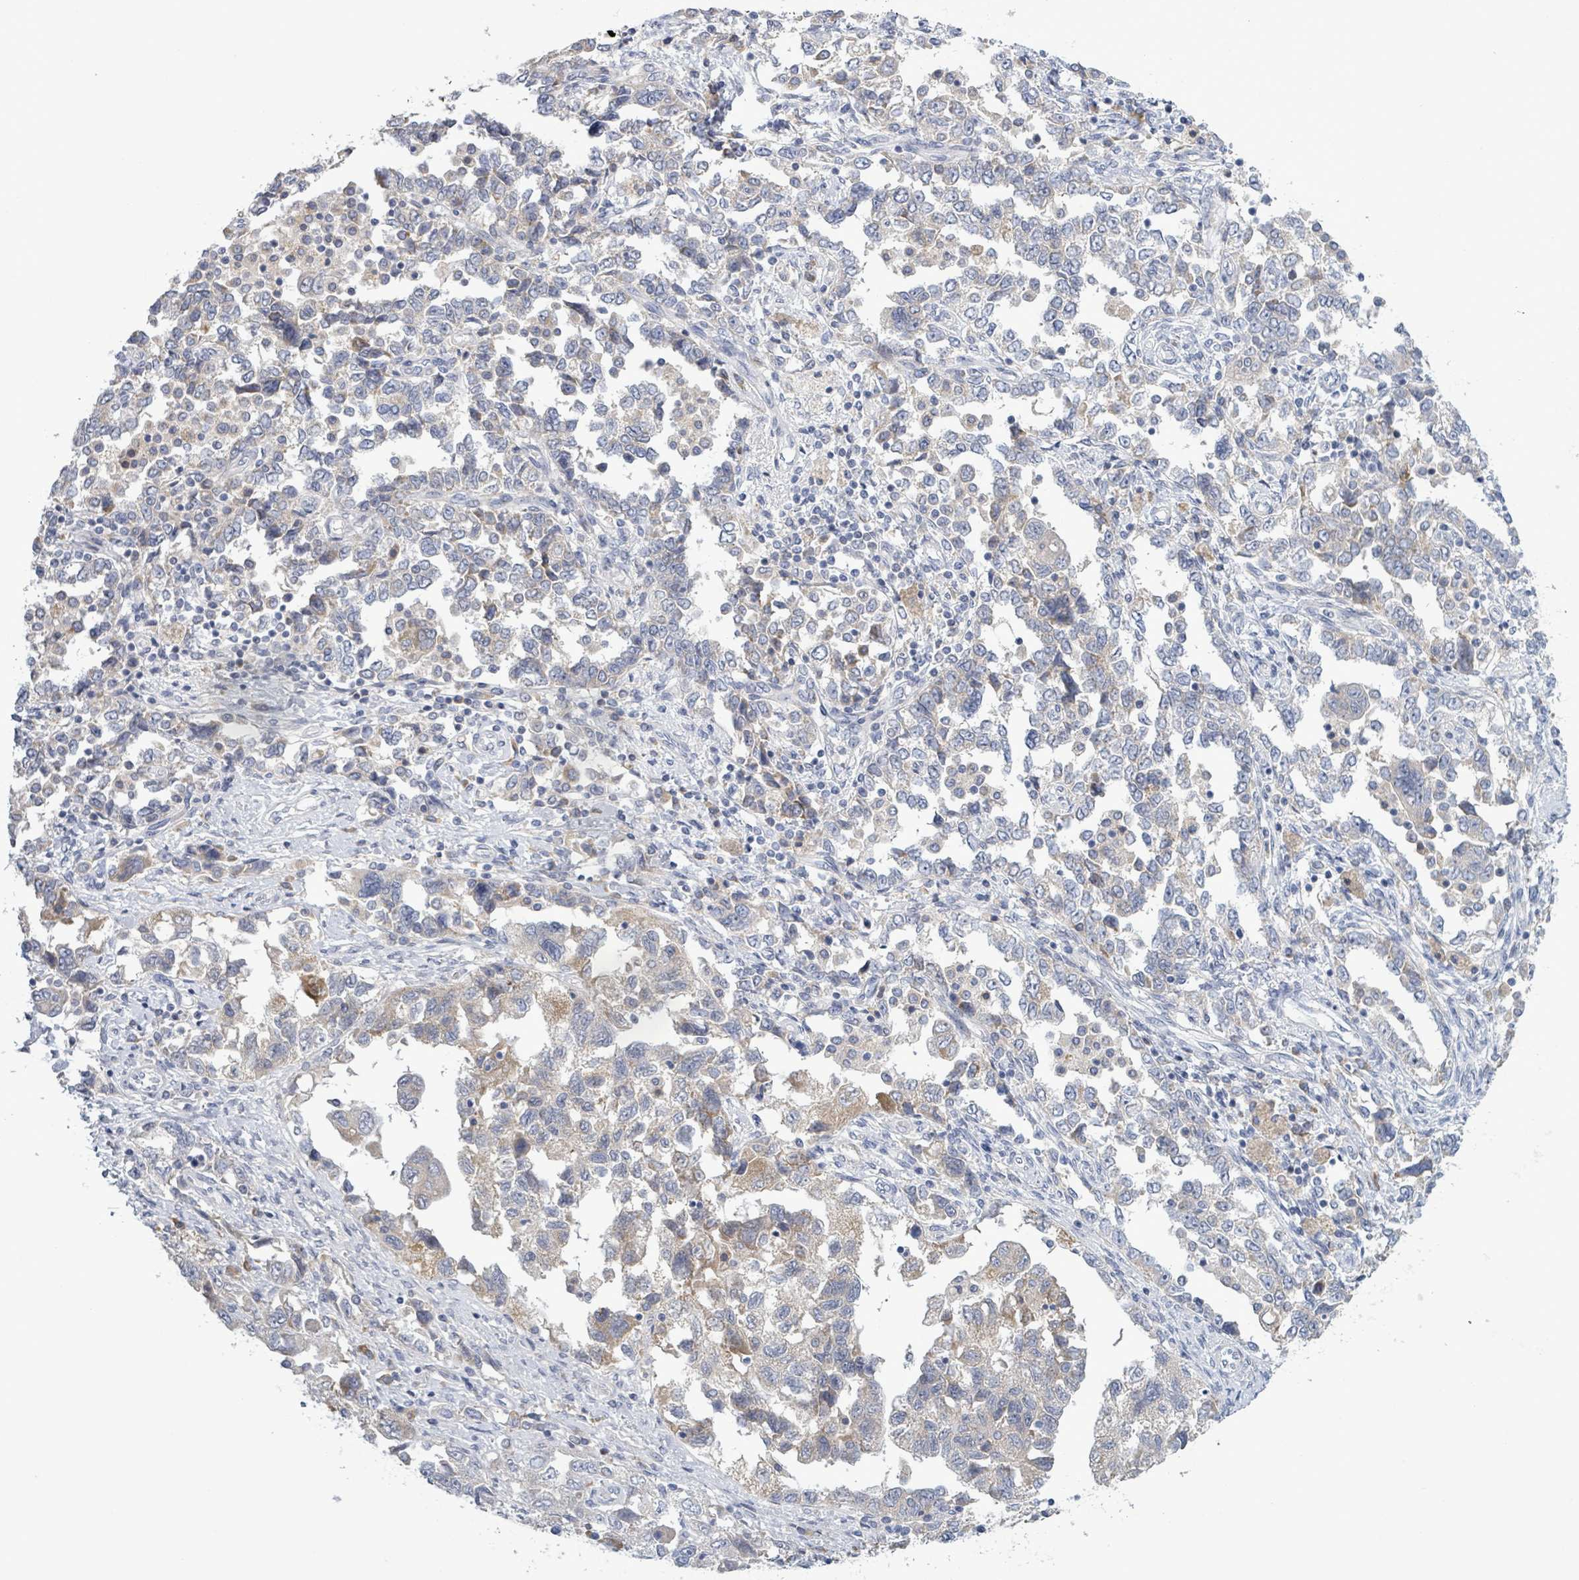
{"staining": {"intensity": "weak", "quantity": "<25%", "location": "cytoplasmic/membranous"}, "tissue": "ovarian cancer", "cell_type": "Tumor cells", "image_type": "cancer", "snomed": [{"axis": "morphology", "description": "Carcinoma, NOS"}, {"axis": "morphology", "description": "Cystadenocarcinoma, serous, NOS"}, {"axis": "topography", "description": "Ovary"}], "caption": "This is an IHC image of human carcinoma (ovarian). There is no positivity in tumor cells.", "gene": "ATP13A1", "patient": {"sex": "female", "age": 69}}